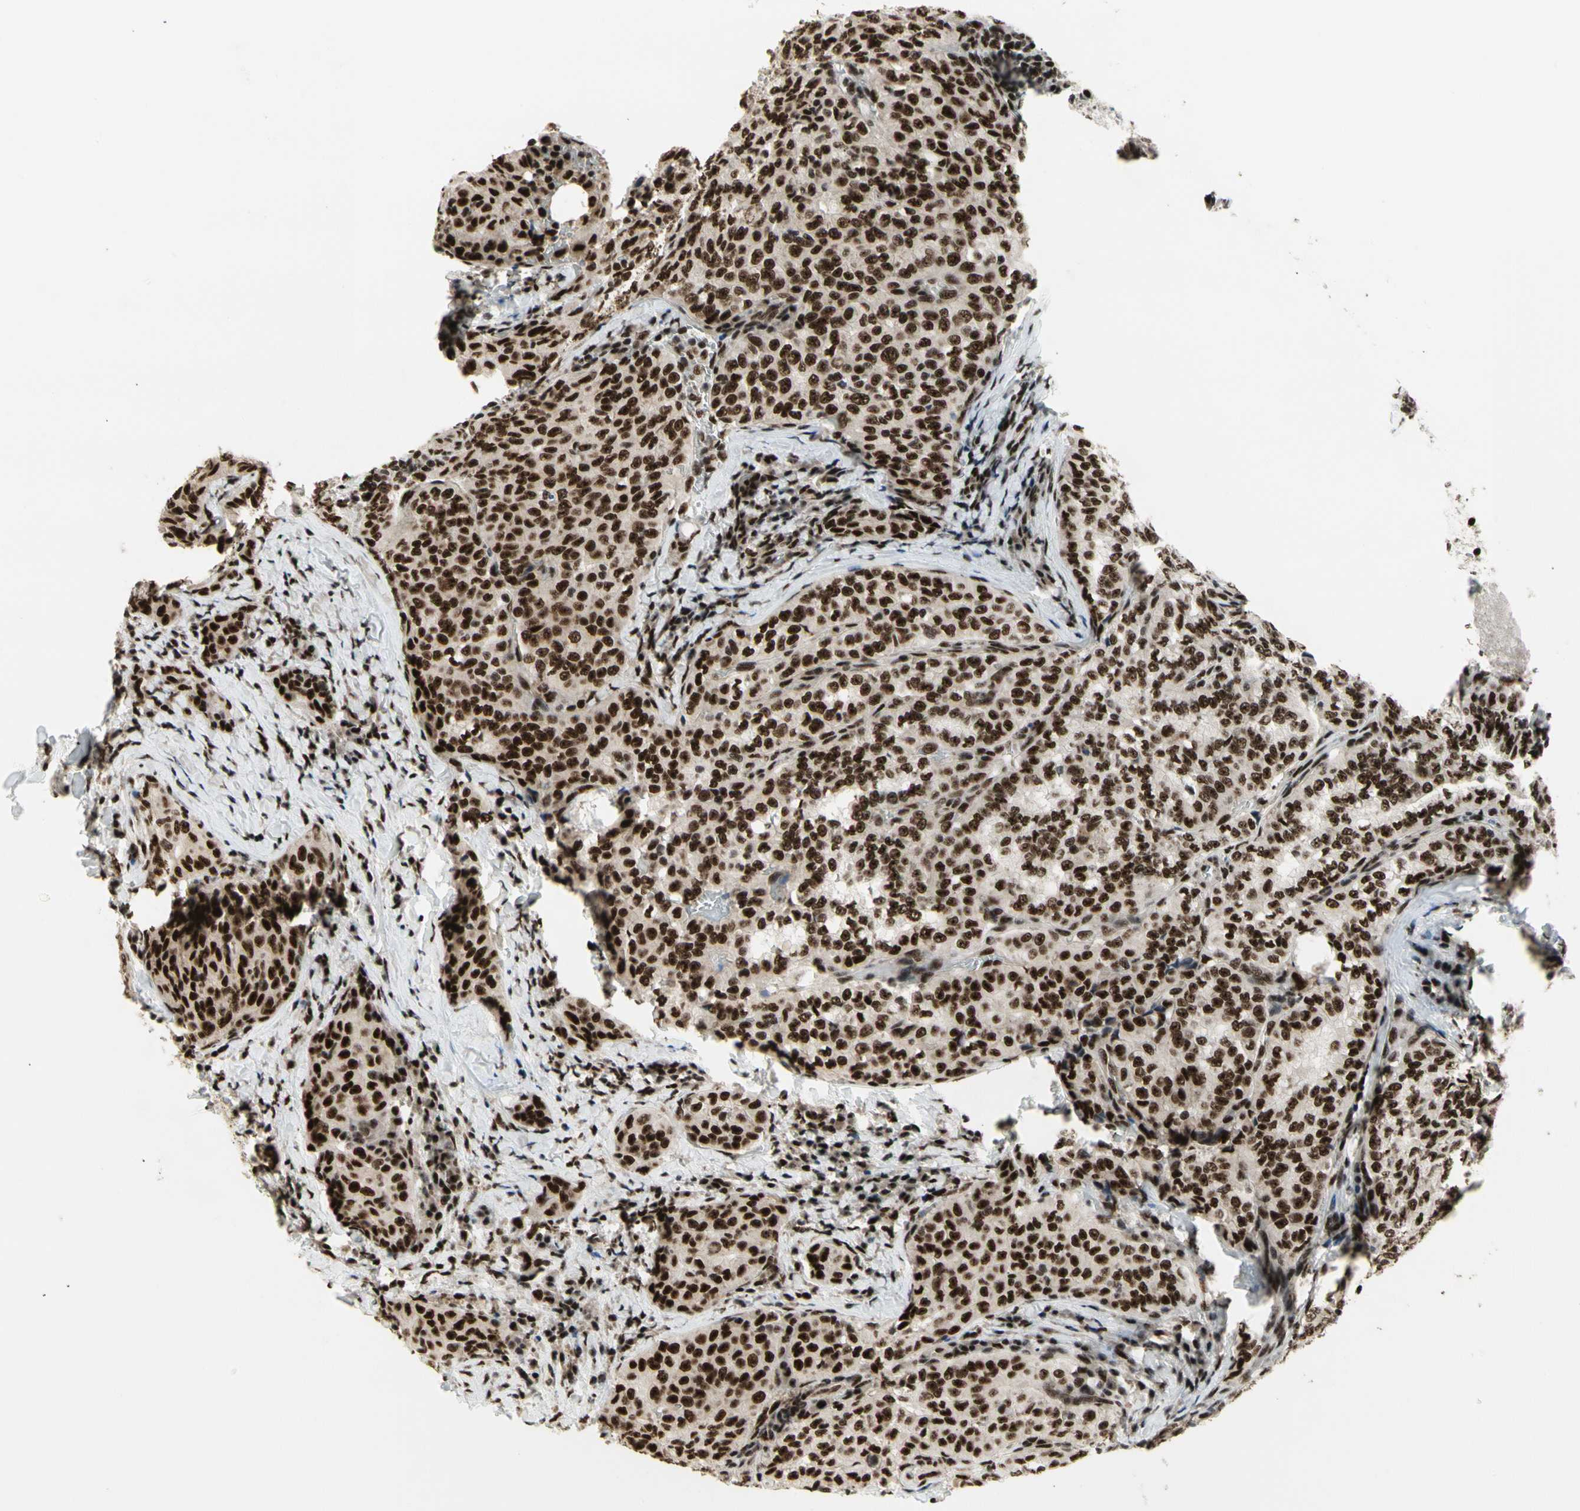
{"staining": {"intensity": "strong", "quantity": ">75%", "location": "nuclear"}, "tissue": "thyroid cancer", "cell_type": "Tumor cells", "image_type": "cancer", "snomed": [{"axis": "morphology", "description": "Normal tissue, NOS"}, {"axis": "morphology", "description": "Papillary adenocarcinoma, NOS"}, {"axis": "topography", "description": "Thyroid gland"}], "caption": "About >75% of tumor cells in thyroid cancer exhibit strong nuclear protein staining as visualized by brown immunohistochemical staining.", "gene": "SRSF11", "patient": {"sex": "female", "age": 30}}